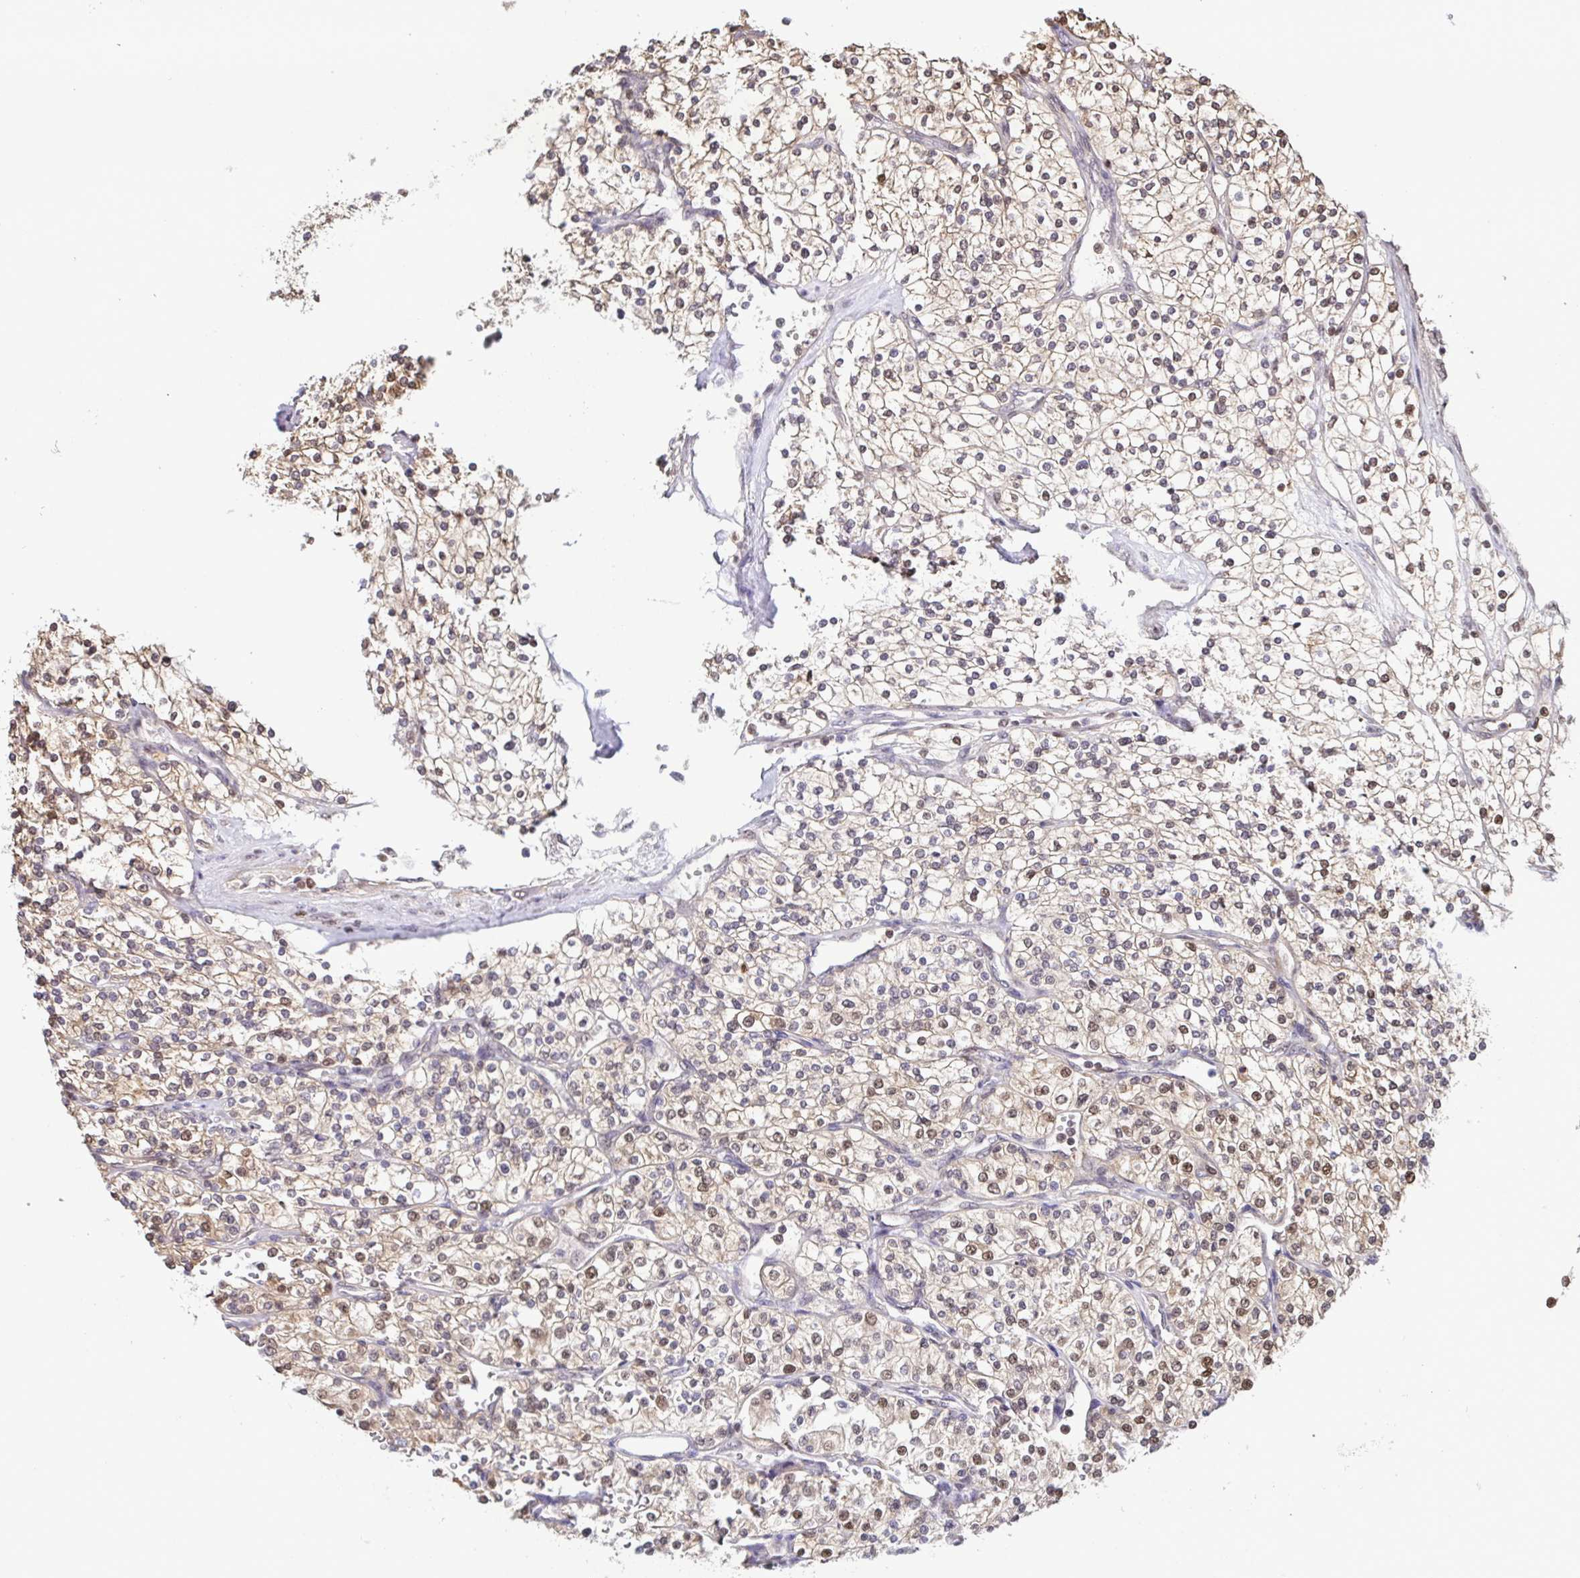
{"staining": {"intensity": "moderate", "quantity": "<25%", "location": "cytoplasmic/membranous,nuclear"}, "tissue": "renal cancer", "cell_type": "Tumor cells", "image_type": "cancer", "snomed": [{"axis": "morphology", "description": "Adenocarcinoma, NOS"}, {"axis": "topography", "description": "Kidney"}], "caption": "A micrograph showing moderate cytoplasmic/membranous and nuclear staining in about <25% of tumor cells in adenocarcinoma (renal), as visualized by brown immunohistochemical staining.", "gene": "PSMB9", "patient": {"sex": "male", "age": 80}}